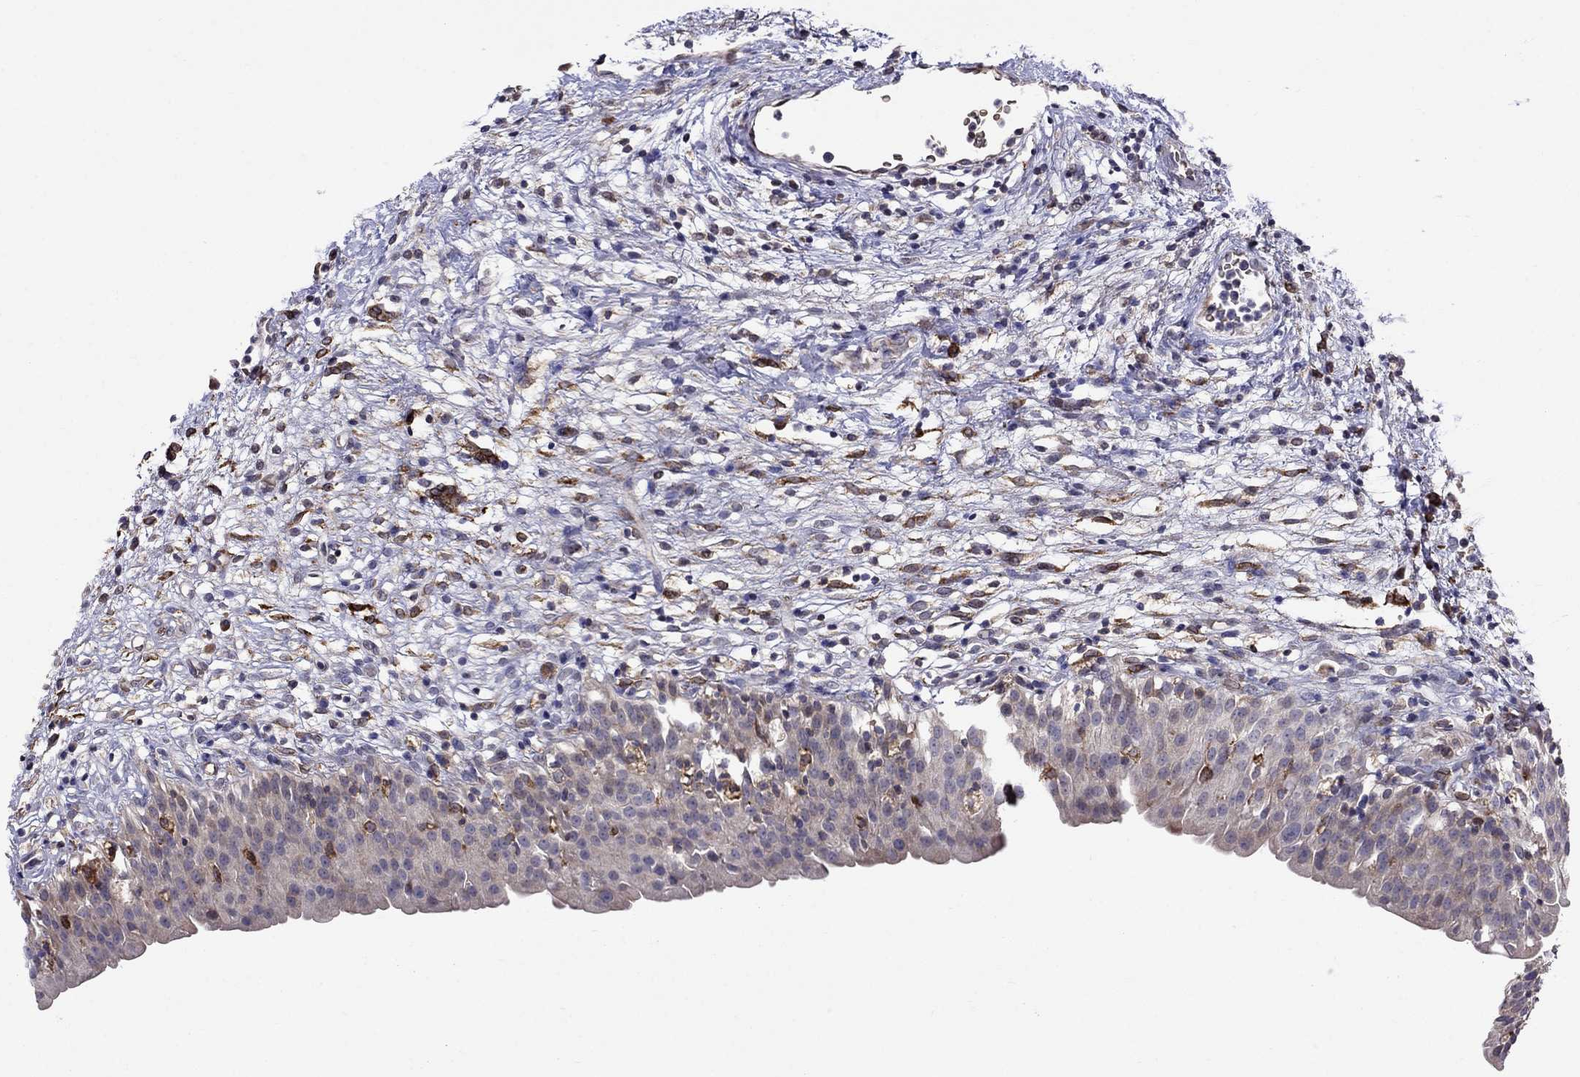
{"staining": {"intensity": "negative", "quantity": "none", "location": "none"}, "tissue": "urinary bladder", "cell_type": "Urothelial cells", "image_type": "normal", "snomed": [{"axis": "morphology", "description": "Normal tissue, NOS"}, {"axis": "topography", "description": "Urinary bladder"}], "caption": "Immunohistochemistry of benign human urinary bladder shows no expression in urothelial cells.", "gene": "ADAM28", "patient": {"sex": "male", "age": 76}}